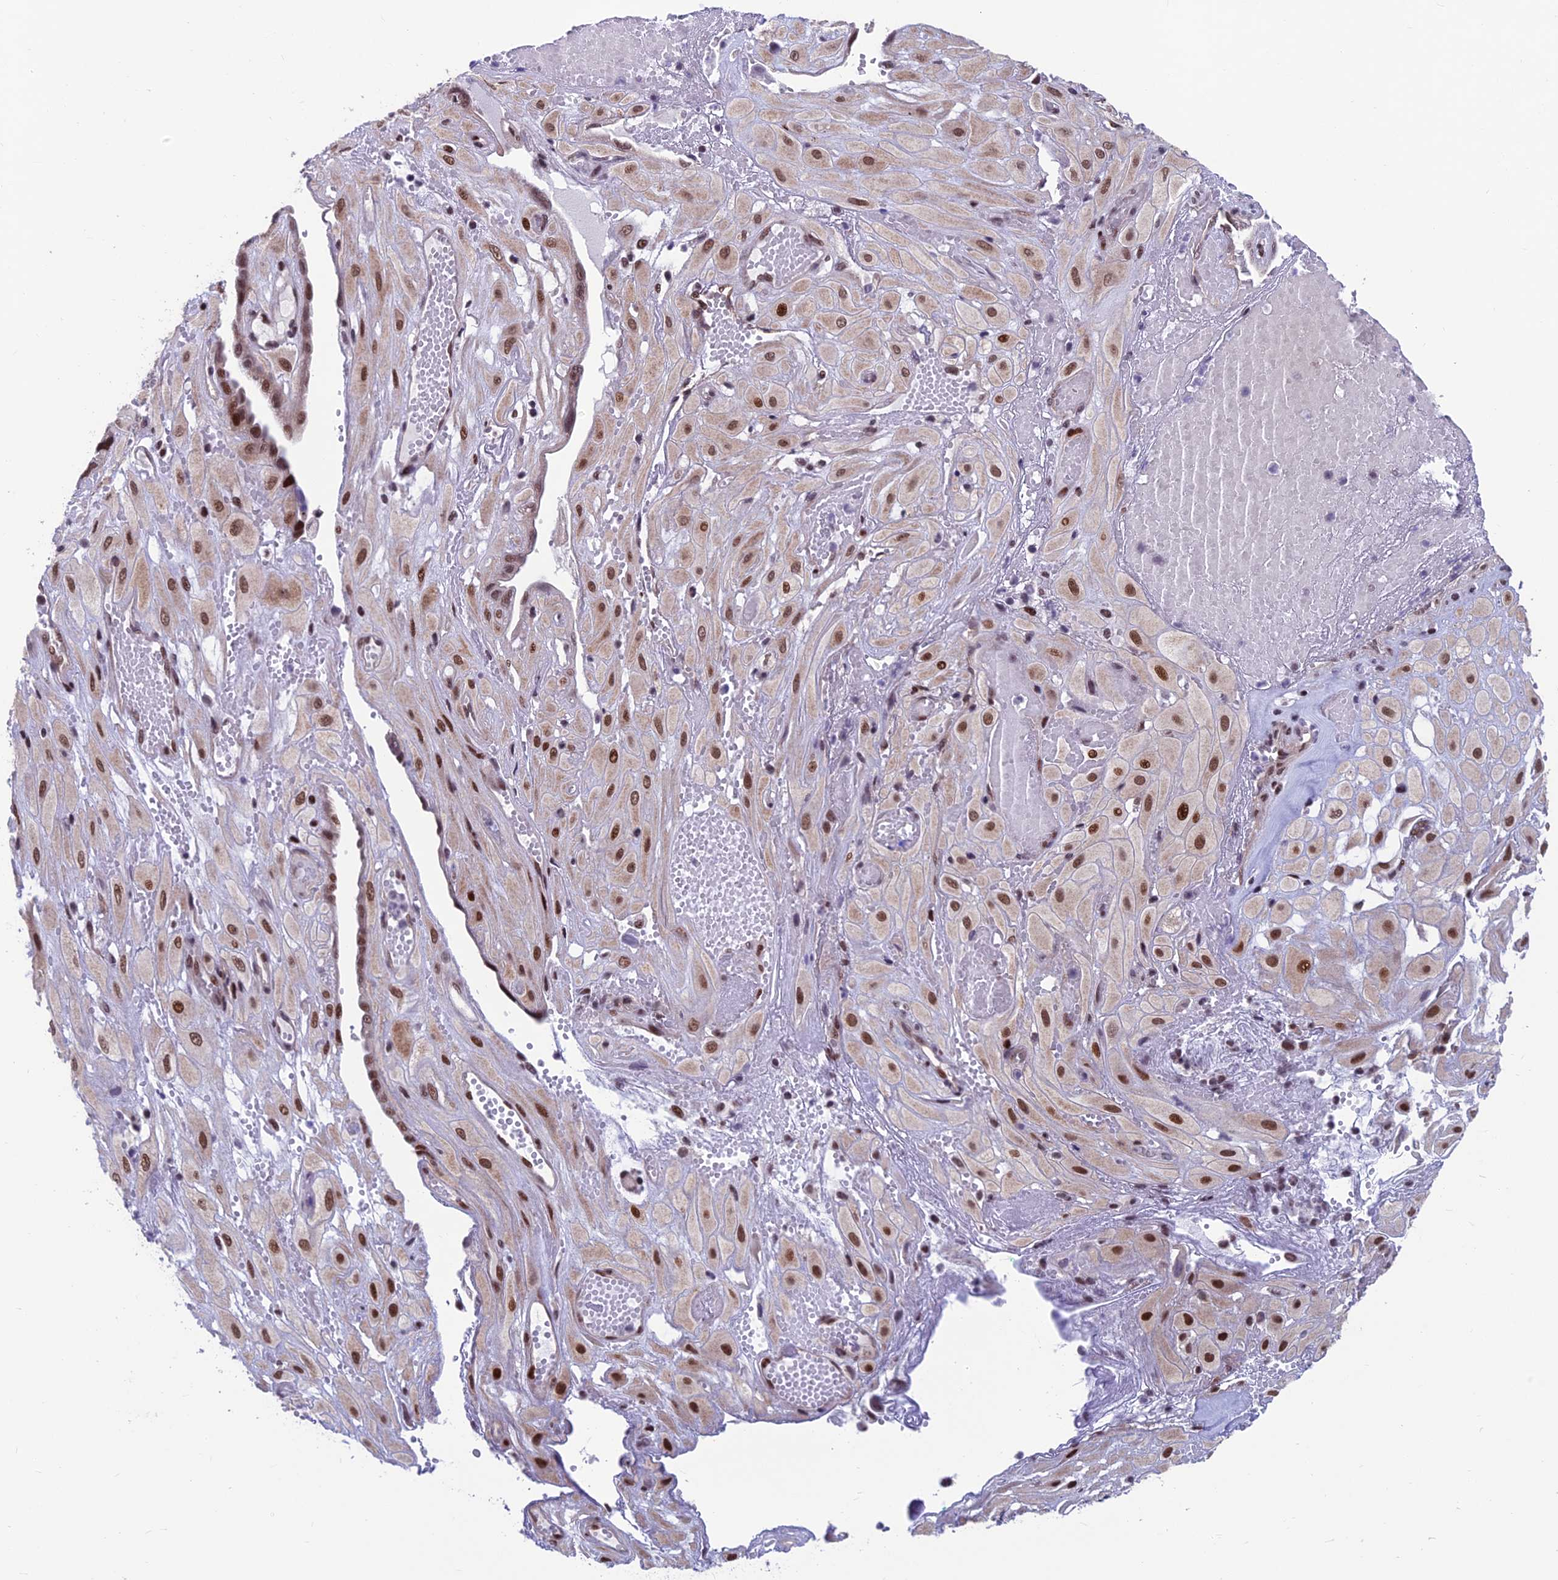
{"staining": {"intensity": "strong", "quantity": "25%-75%", "location": "nuclear"}, "tissue": "cervical cancer", "cell_type": "Tumor cells", "image_type": "cancer", "snomed": [{"axis": "morphology", "description": "Squamous cell carcinoma, NOS"}, {"axis": "topography", "description": "Cervix"}], "caption": "Immunohistochemical staining of human cervical cancer shows high levels of strong nuclear positivity in approximately 25%-75% of tumor cells.", "gene": "KIAA1191", "patient": {"sex": "female", "age": 36}}